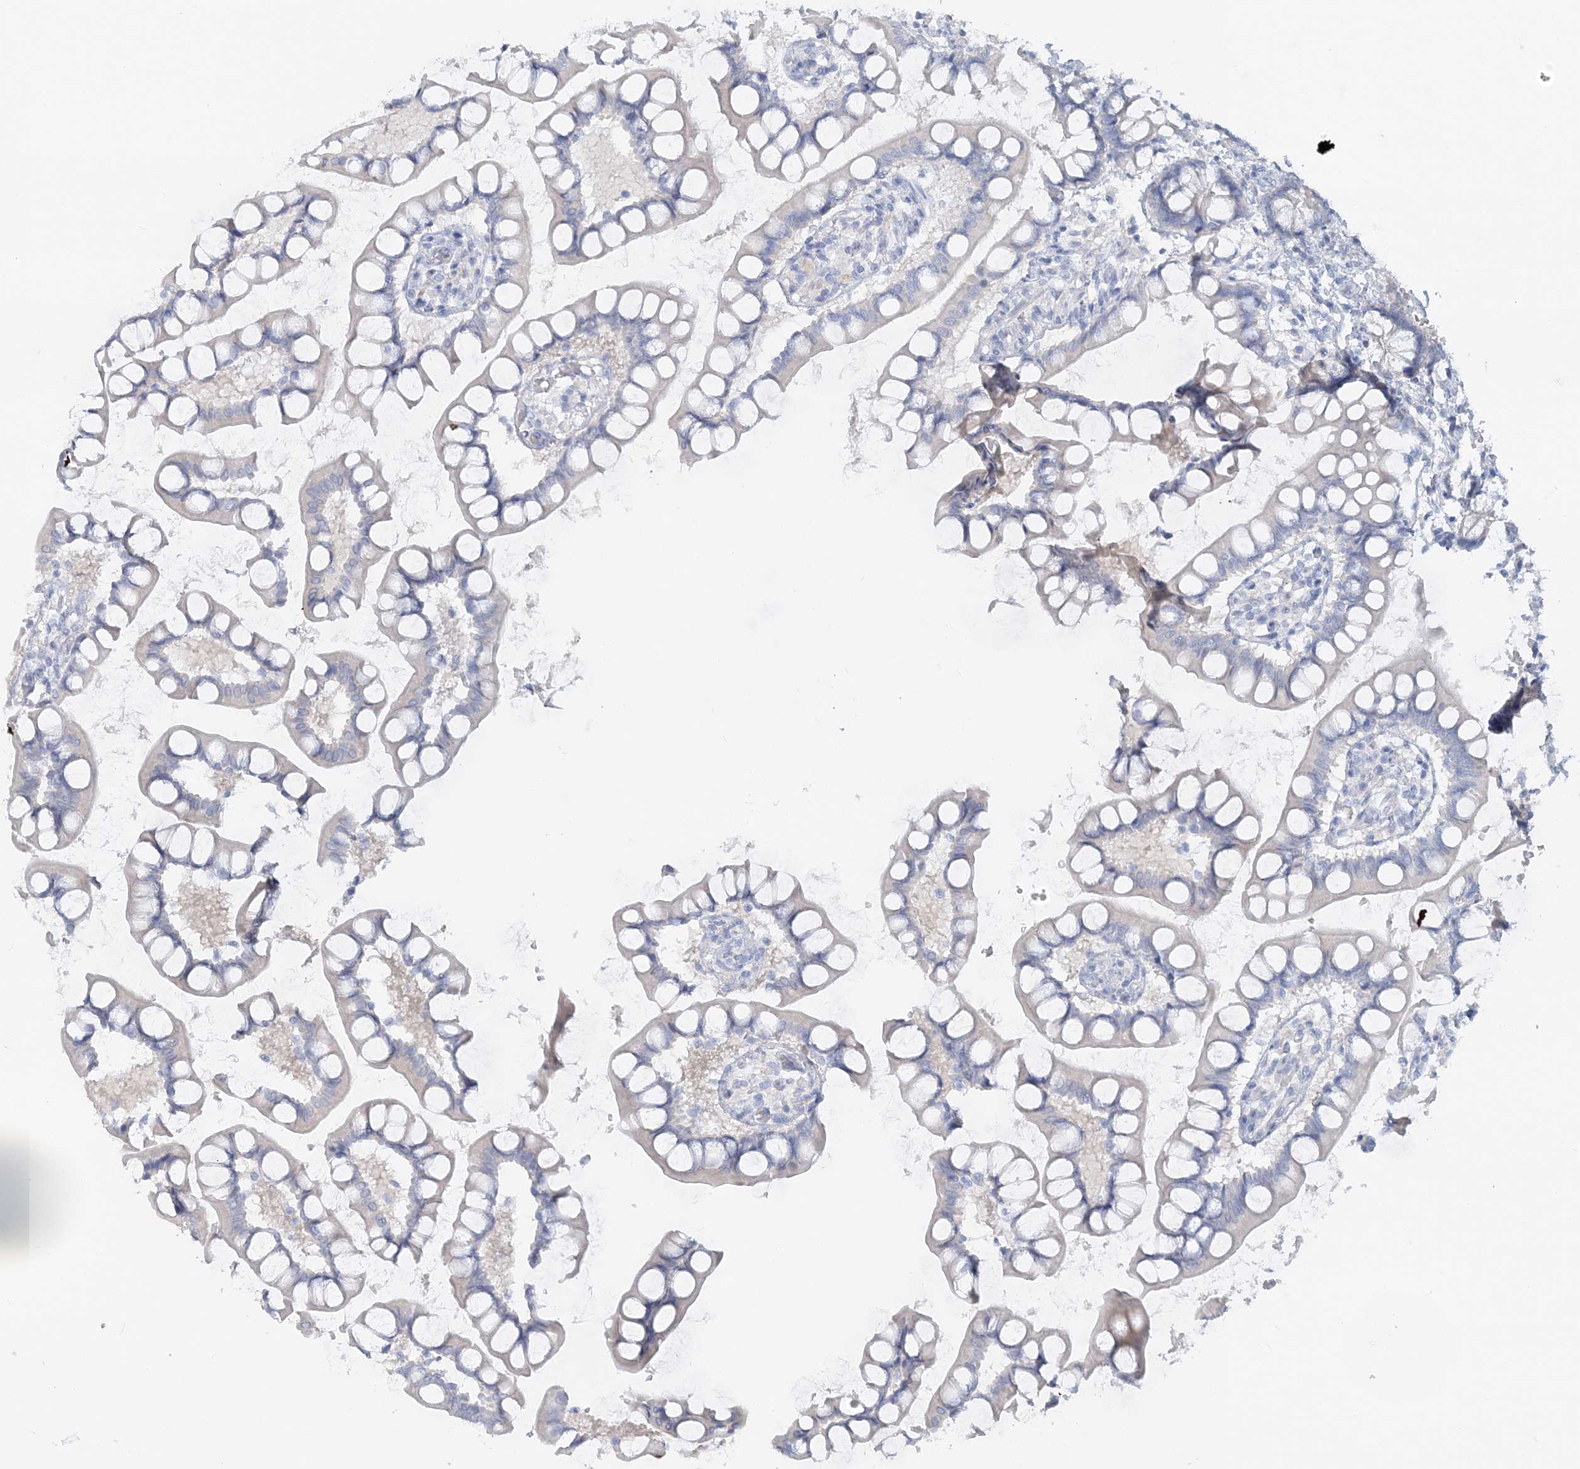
{"staining": {"intensity": "negative", "quantity": "none", "location": "none"}, "tissue": "small intestine", "cell_type": "Glandular cells", "image_type": "normal", "snomed": [{"axis": "morphology", "description": "Normal tissue, NOS"}, {"axis": "topography", "description": "Small intestine"}], "caption": "Image shows no significant protein expression in glandular cells of normal small intestine. Nuclei are stained in blue.", "gene": "ENSG00000288637", "patient": {"sex": "male", "age": 52}}